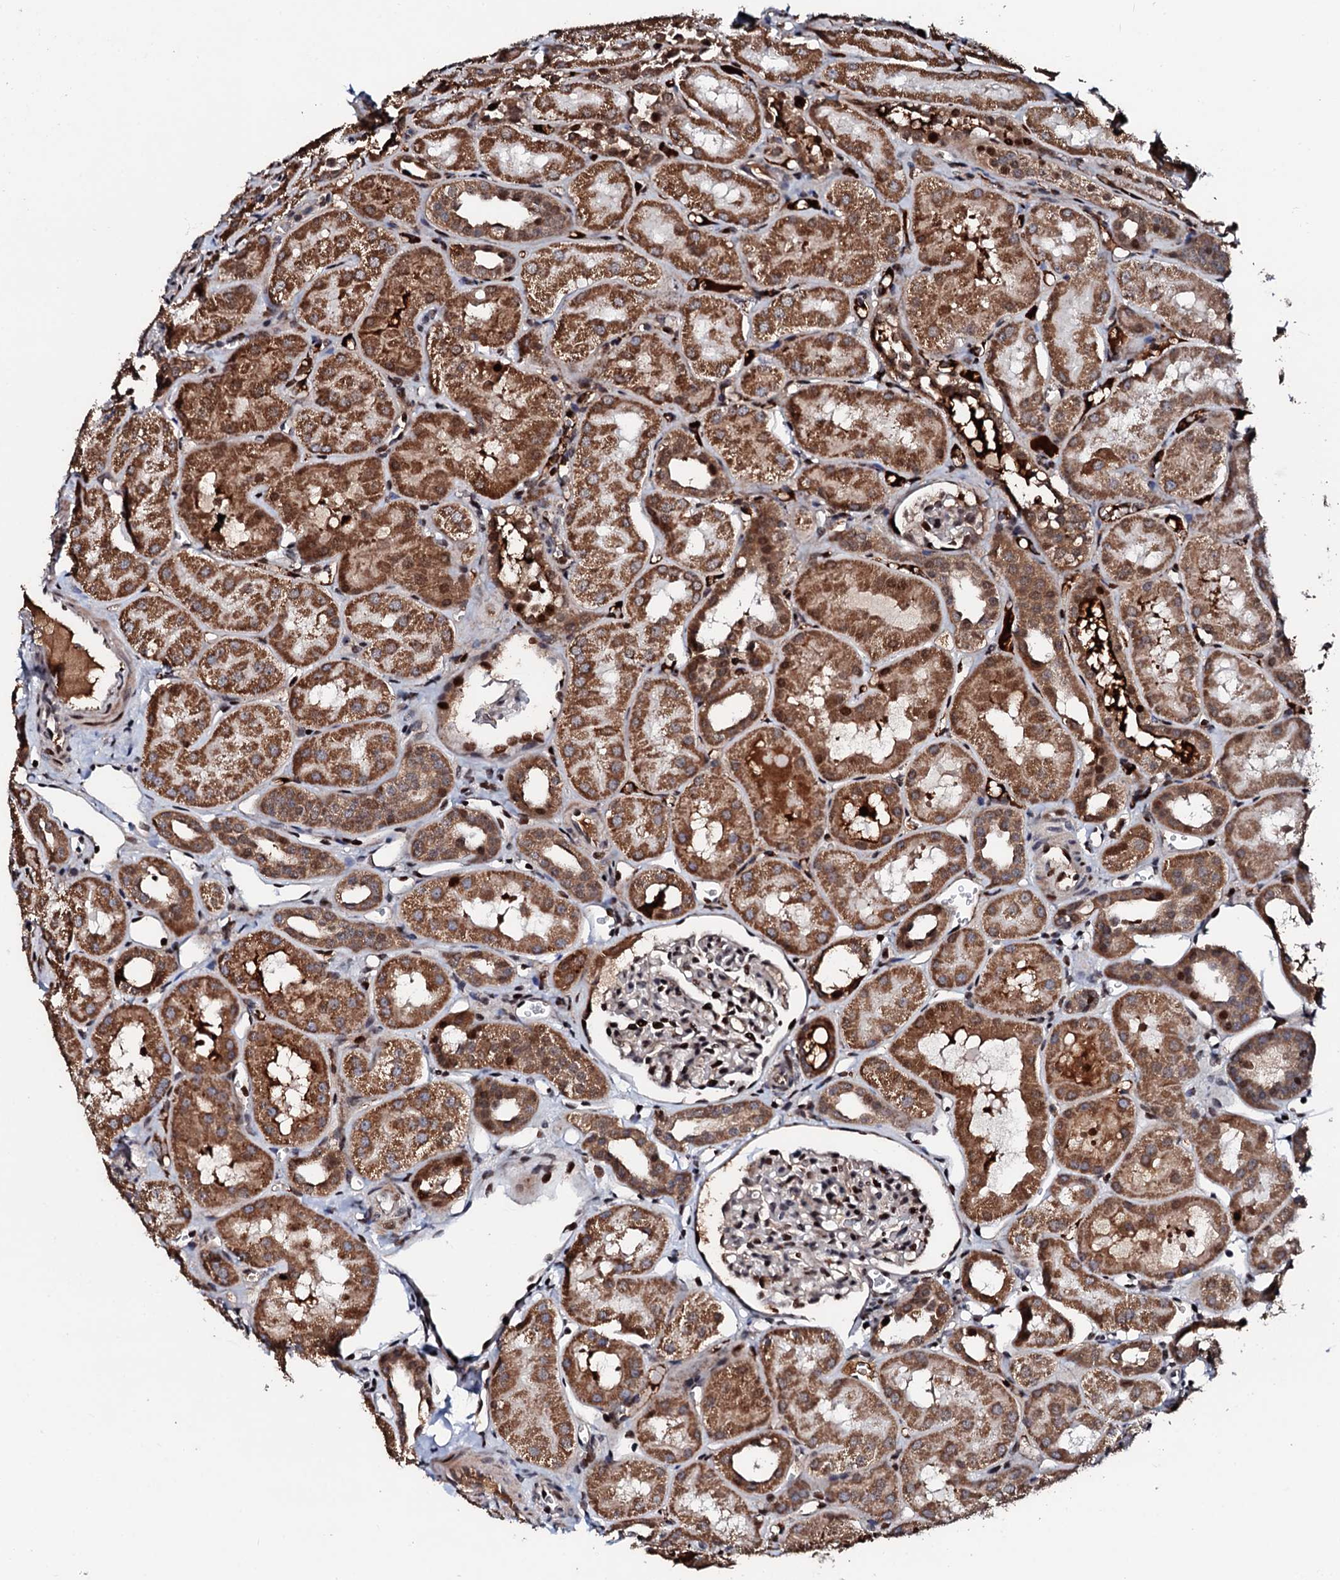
{"staining": {"intensity": "moderate", "quantity": "25%-75%", "location": "nuclear"}, "tissue": "kidney", "cell_type": "Cells in glomeruli", "image_type": "normal", "snomed": [{"axis": "morphology", "description": "Normal tissue, NOS"}, {"axis": "topography", "description": "Kidney"}, {"axis": "topography", "description": "Urinary bladder"}], "caption": "IHC staining of normal kidney, which displays medium levels of moderate nuclear expression in about 25%-75% of cells in glomeruli indicating moderate nuclear protein positivity. The staining was performed using DAB (3,3'-diaminobenzidine) (brown) for protein detection and nuclei were counterstained in hematoxylin (blue).", "gene": "KIF18A", "patient": {"sex": "male", "age": 16}}